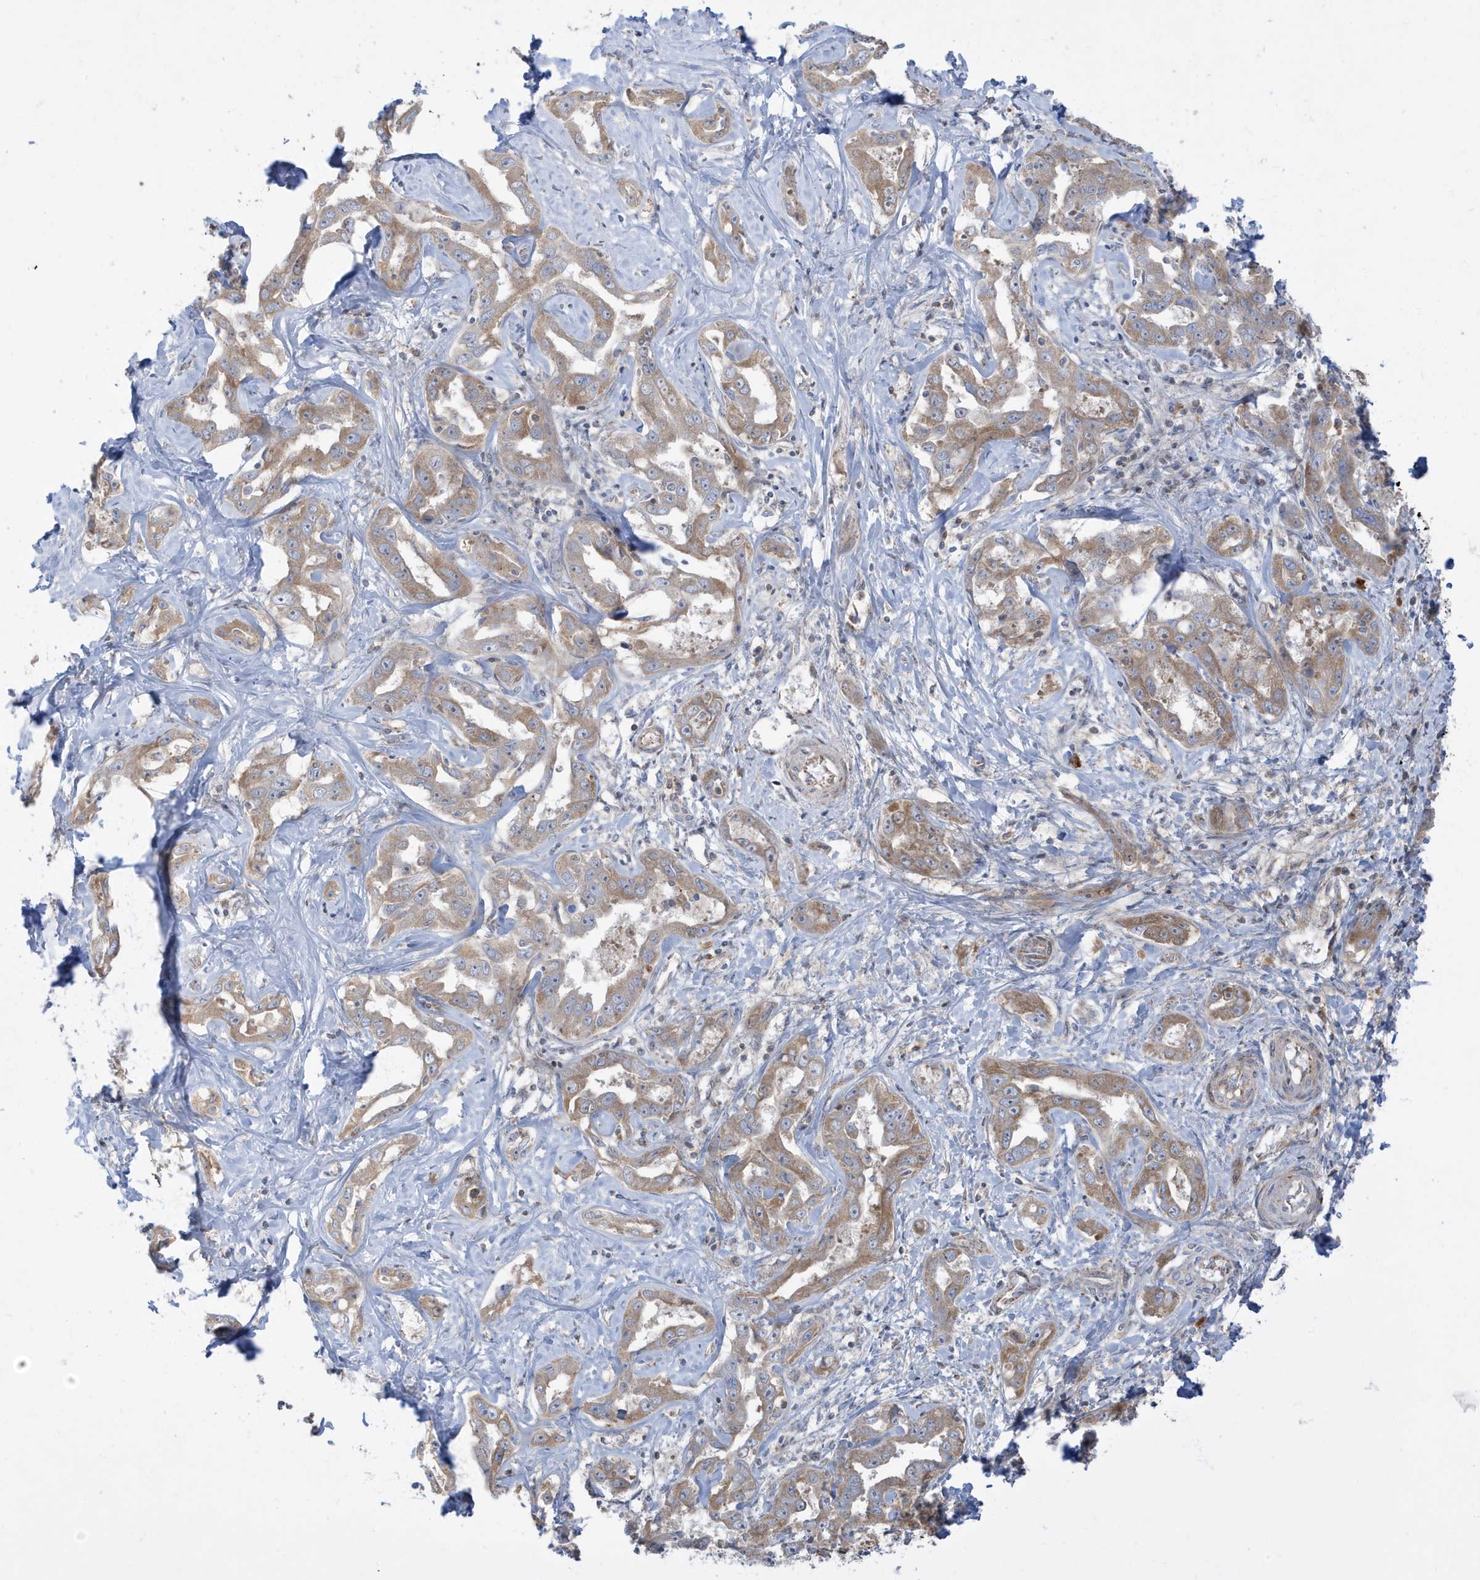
{"staining": {"intensity": "moderate", "quantity": "25%-75%", "location": "cytoplasmic/membranous"}, "tissue": "liver cancer", "cell_type": "Tumor cells", "image_type": "cancer", "snomed": [{"axis": "morphology", "description": "Cholangiocarcinoma"}, {"axis": "topography", "description": "Liver"}], "caption": "Moderate cytoplasmic/membranous protein staining is present in about 25%-75% of tumor cells in liver cholangiocarcinoma. (DAB = brown stain, brightfield microscopy at high magnification).", "gene": "IFT57", "patient": {"sex": "male", "age": 59}}